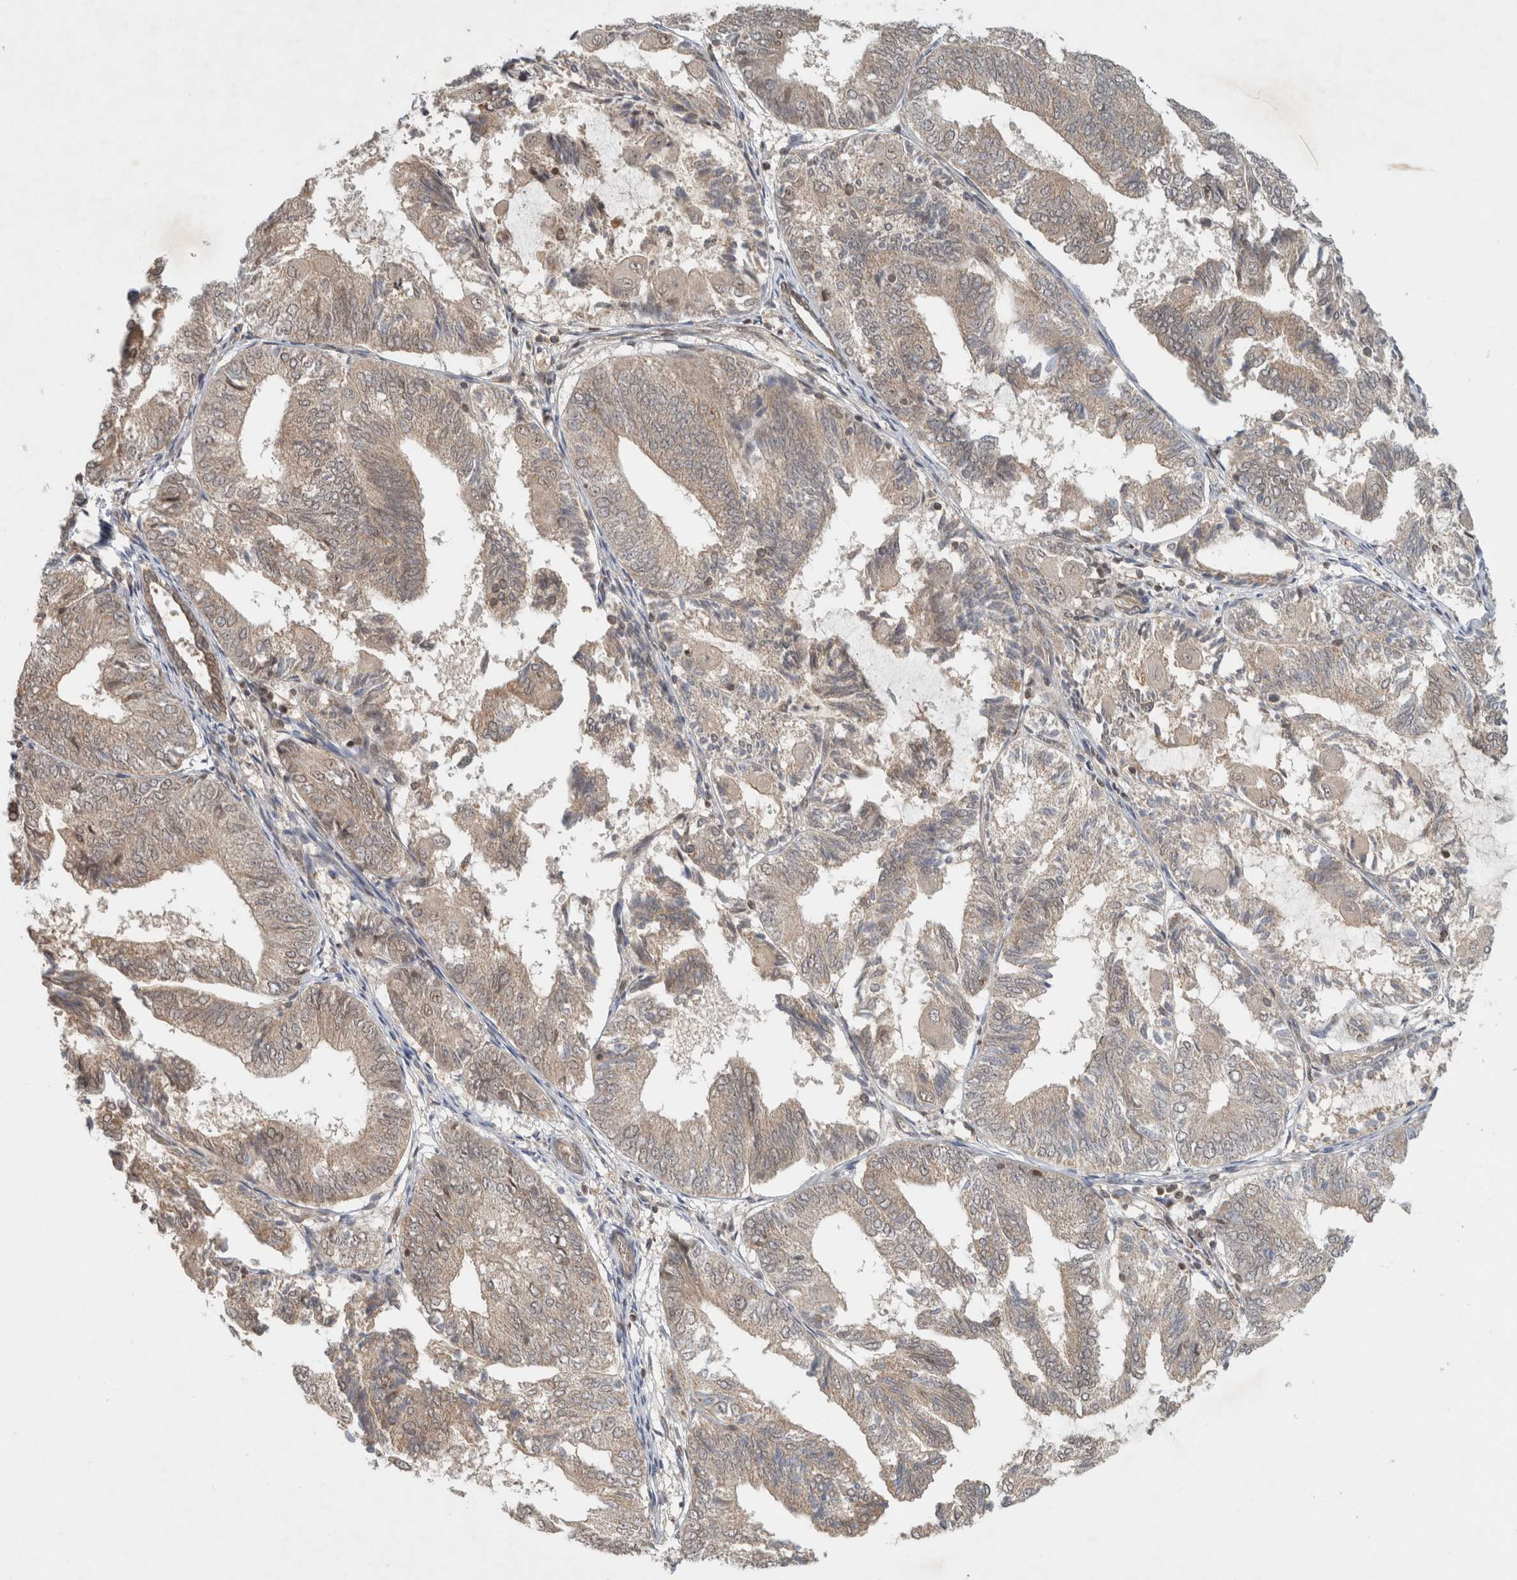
{"staining": {"intensity": "weak", "quantity": "25%-75%", "location": "cytoplasmic/membranous,nuclear"}, "tissue": "endometrial cancer", "cell_type": "Tumor cells", "image_type": "cancer", "snomed": [{"axis": "morphology", "description": "Adenocarcinoma, NOS"}, {"axis": "topography", "description": "Endometrium"}], "caption": "A high-resolution photomicrograph shows immunohistochemistry staining of endometrial cancer (adenocarcinoma), which demonstrates weak cytoplasmic/membranous and nuclear positivity in approximately 25%-75% of tumor cells. (Stains: DAB in brown, nuclei in blue, Microscopy: brightfield microscopy at high magnification).", "gene": "CAAP1", "patient": {"sex": "female", "age": 81}}